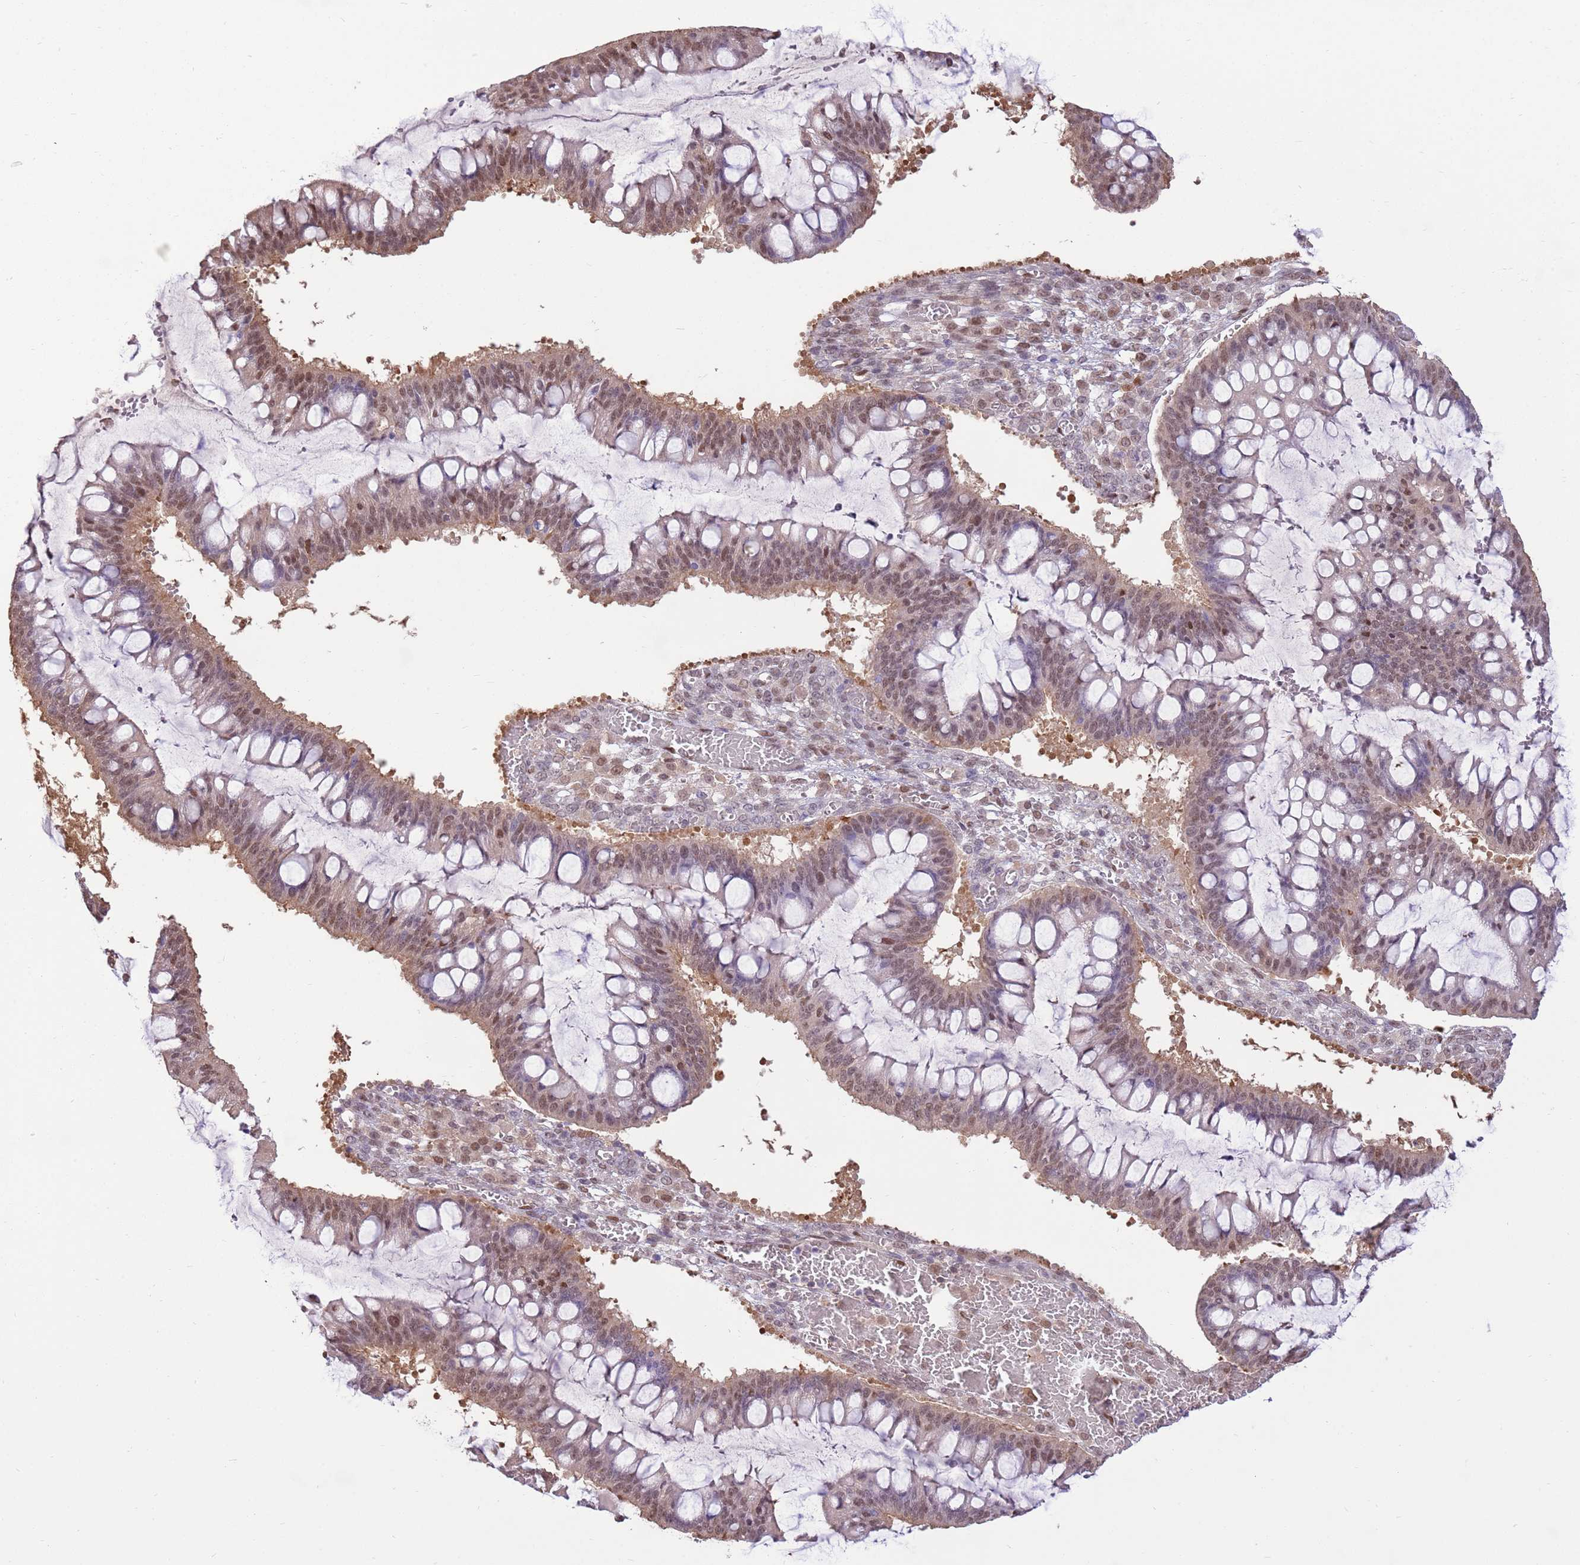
{"staining": {"intensity": "moderate", "quantity": ">75%", "location": "nuclear"}, "tissue": "ovarian cancer", "cell_type": "Tumor cells", "image_type": "cancer", "snomed": [{"axis": "morphology", "description": "Cystadenocarcinoma, mucinous, NOS"}, {"axis": "topography", "description": "Ovary"}], "caption": "Immunohistochemical staining of ovarian cancer demonstrates moderate nuclear protein staining in about >75% of tumor cells.", "gene": "NSFL1C", "patient": {"sex": "female", "age": 73}}